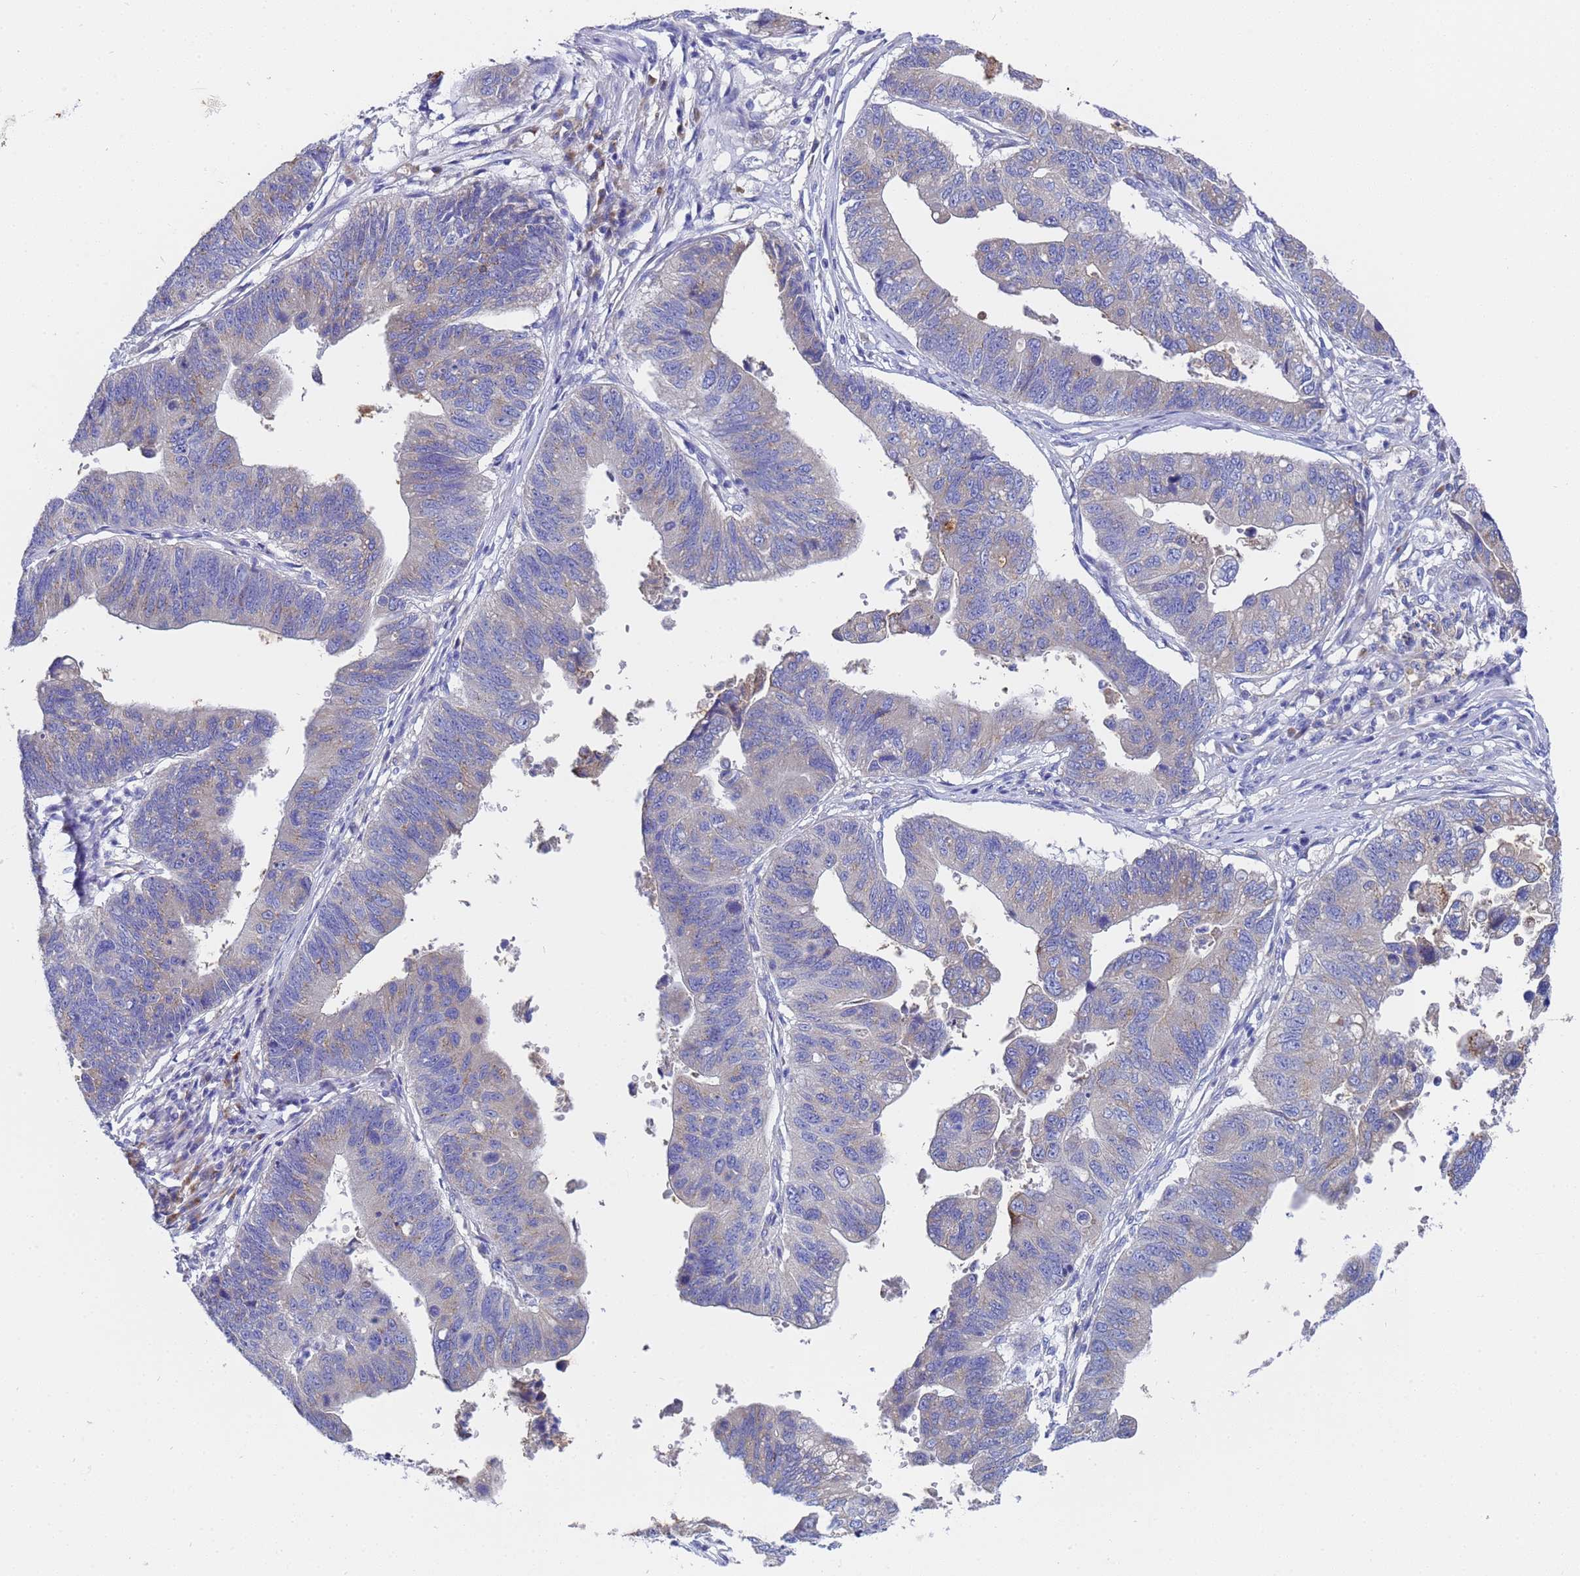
{"staining": {"intensity": "negative", "quantity": "none", "location": "none"}, "tissue": "stomach cancer", "cell_type": "Tumor cells", "image_type": "cancer", "snomed": [{"axis": "morphology", "description": "Adenocarcinoma, NOS"}, {"axis": "topography", "description": "Stomach"}], "caption": "Immunohistochemistry of human adenocarcinoma (stomach) displays no expression in tumor cells. (DAB (3,3'-diaminobenzidine) immunohistochemistry (IHC), high magnification).", "gene": "TM4SF4", "patient": {"sex": "male", "age": 59}}